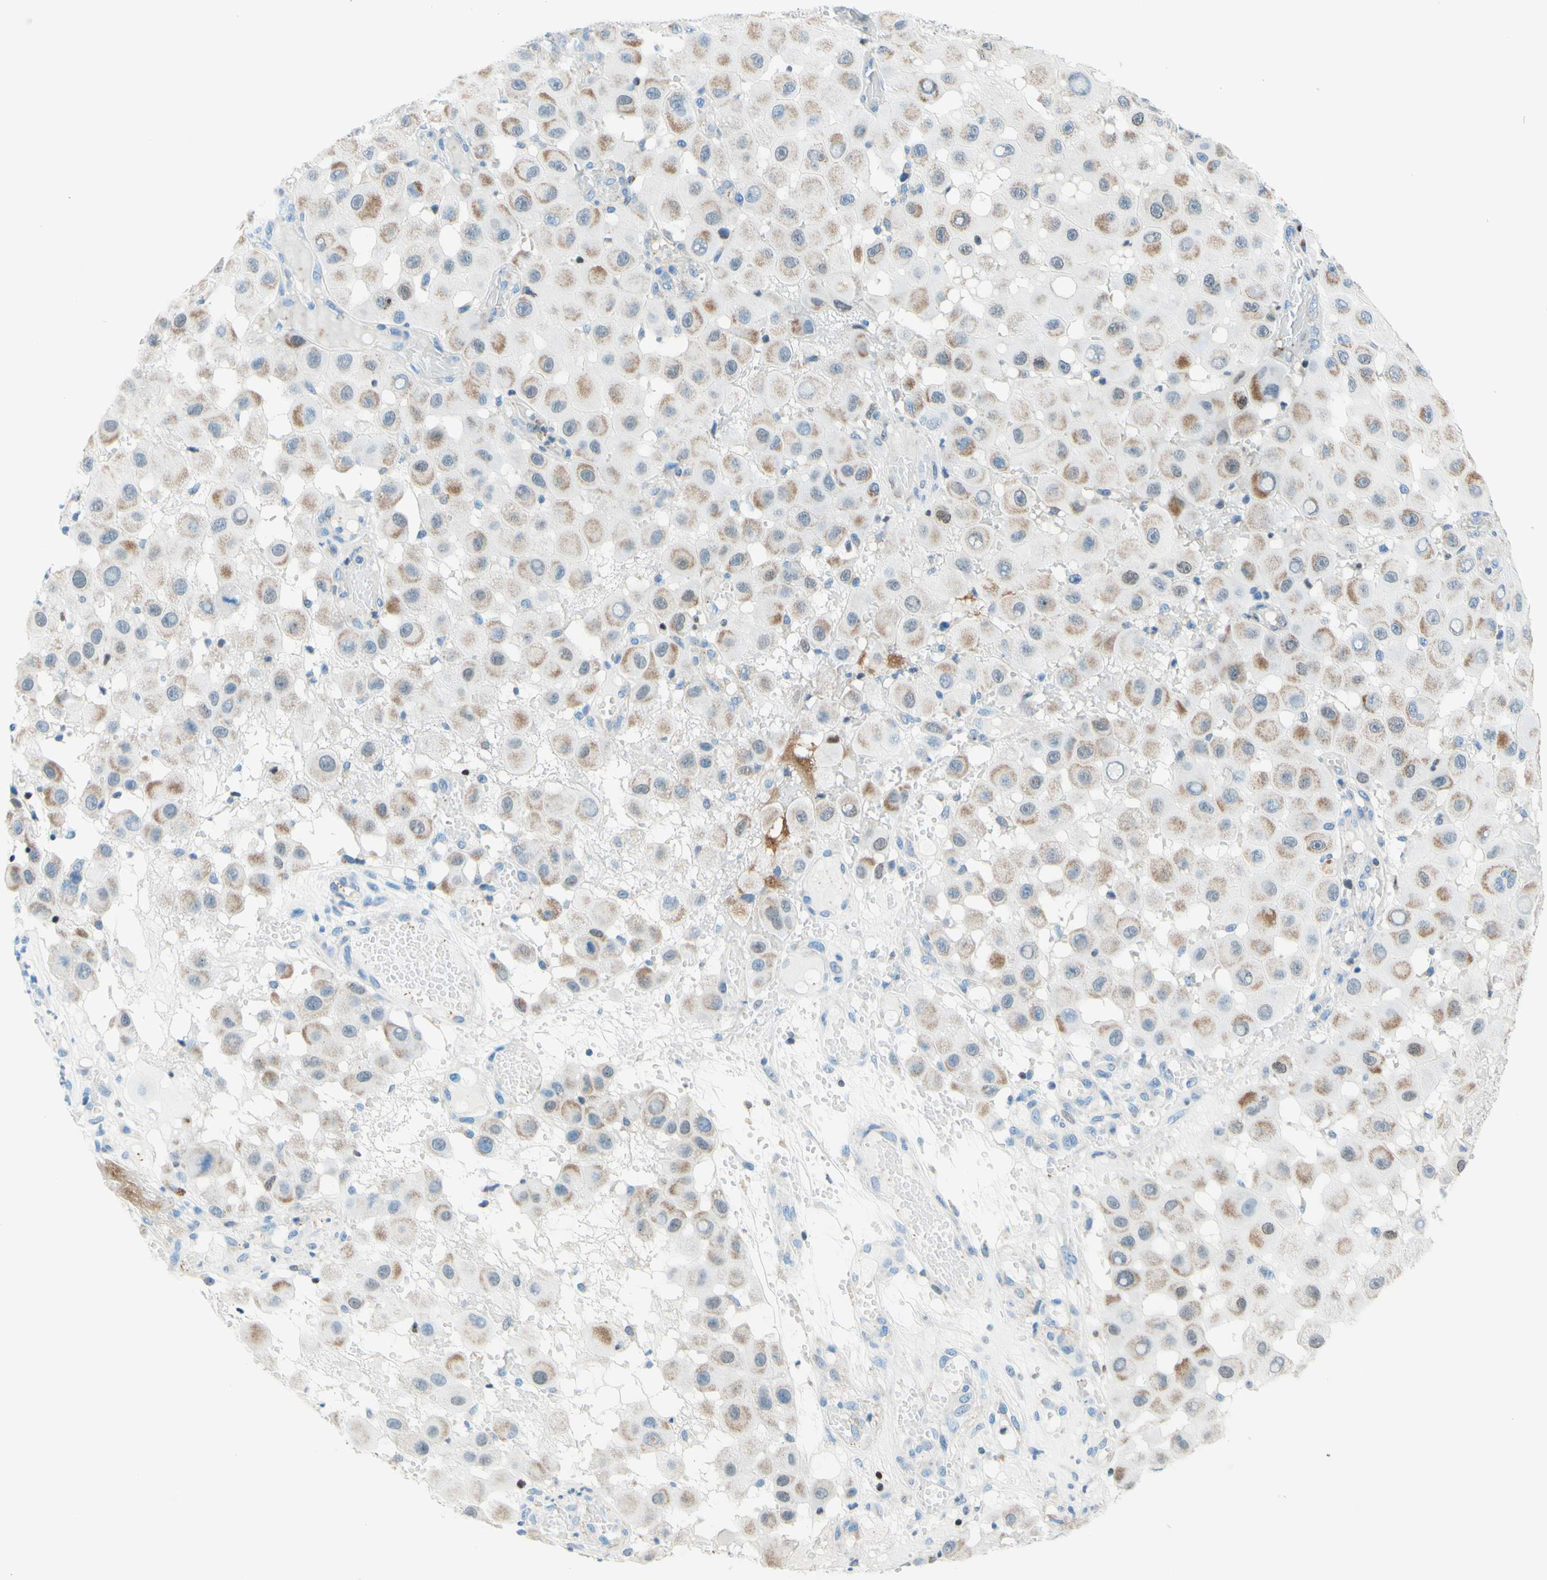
{"staining": {"intensity": "weak", "quantity": ">75%", "location": "cytoplasmic/membranous"}, "tissue": "melanoma", "cell_type": "Tumor cells", "image_type": "cancer", "snomed": [{"axis": "morphology", "description": "Malignant melanoma, NOS"}, {"axis": "topography", "description": "Skin"}], "caption": "Human malignant melanoma stained with a brown dye reveals weak cytoplasmic/membranous positive expression in about >75% of tumor cells.", "gene": "CBX7", "patient": {"sex": "female", "age": 81}}